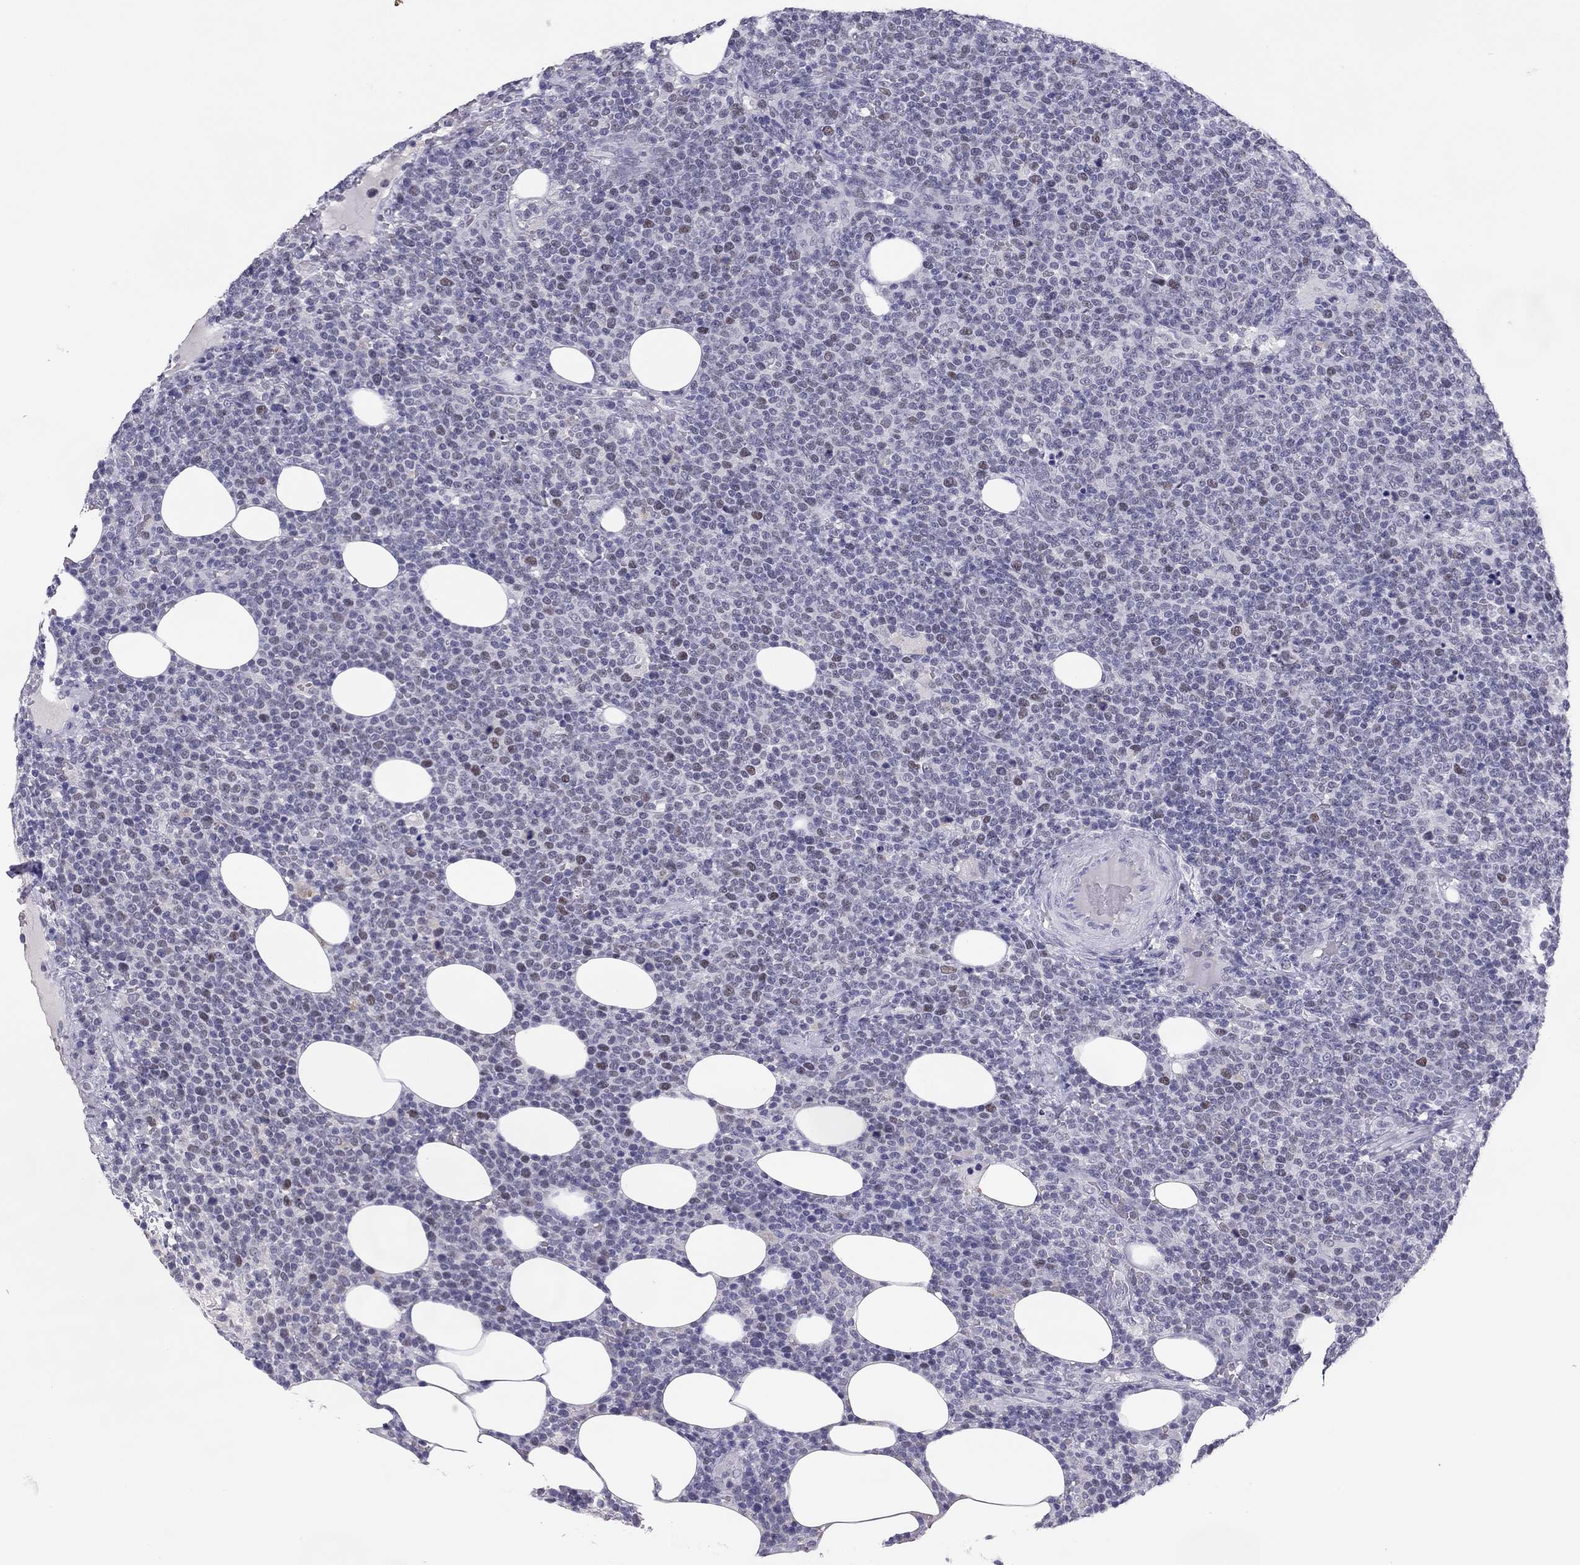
{"staining": {"intensity": "negative", "quantity": "none", "location": "none"}, "tissue": "lymphoma", "cell_type": "Tumor cells", "image_type": "cancer", "snomed": [{"axis": "morphology", "description": "Malignant lymphoma, non-Hodgkin's type, High grade"}, {"axis": "topography", "description": "Lymph node"}], "caption": "This histopathology image is of lymphoma stained with immunohistochemistry to label a protein in brown with the nuclei are counter-stained blue. There is no positivity in tumor cells.", "gene": "PHOX2A", "patient": {"sex": "male", "age": 61}}